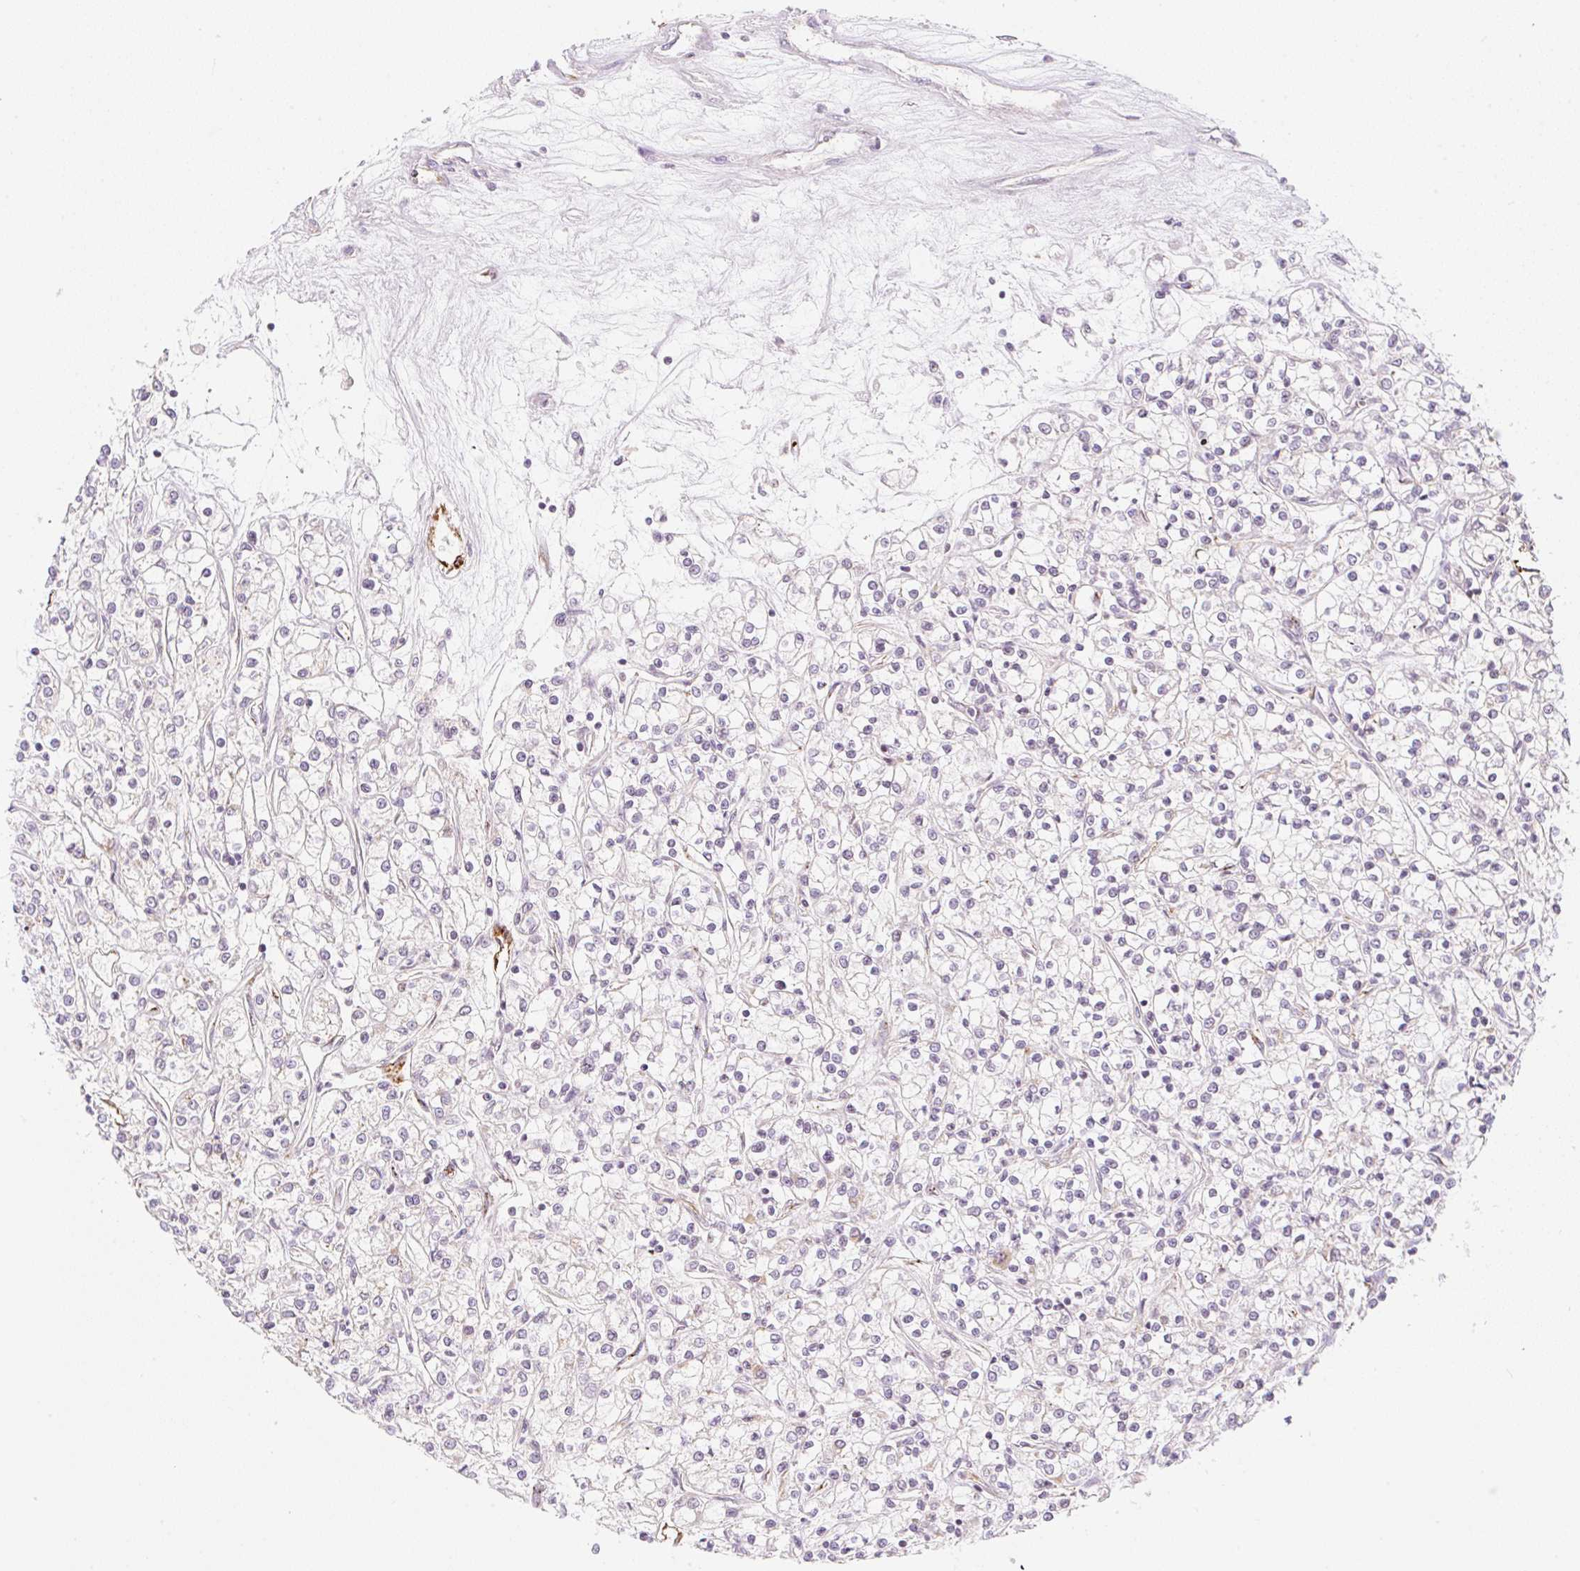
{"staining": {"intensity": "negative", "quantity": "none", "location": "none"}, "tissue": "renal cancer", "cell_type": "Tumor cells", "image_type": "cancer", "snomed": [{"axis": "morphology", "description": "Adenocarcinoma, NOS"}, {"axis": "topography", "description": "Kidney"}], "caption": "High power microscopy histopathology image of an immunohistochemistry (IHC) image of adenocarcinoma (renal), revealing no significant positivity in tumor cells.", "gene": "CASKIN1", "patient": {"sex": "female", "age": 59}}